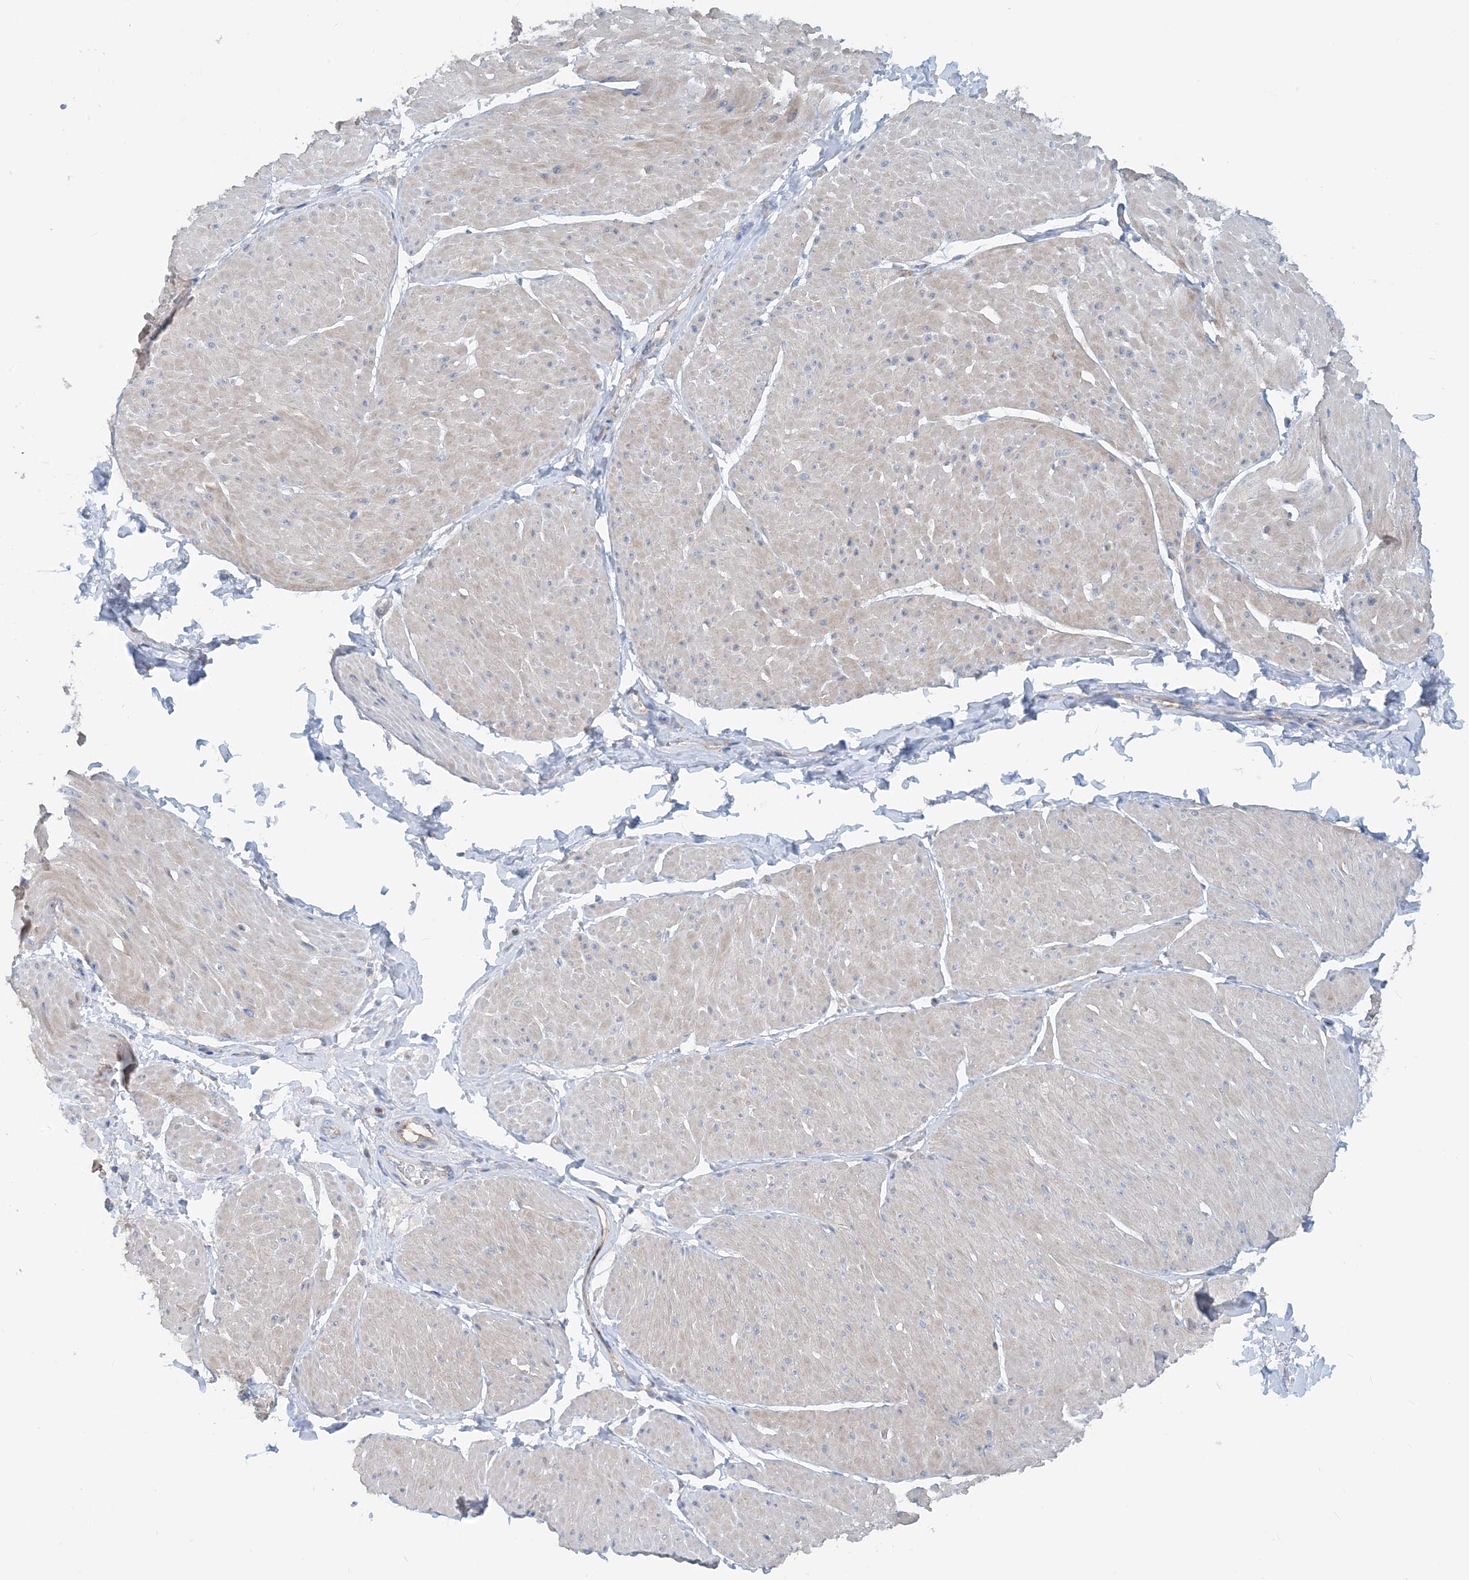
{"staining": {"intensity": "weak", "quantity": "25%-75%", "location": "cytoplasmic/membranous"}, "tissue": "smooth muscle", "cell_type": "Smooth muscle cells", "image_type": "normal", "snomed": [{"axis": "morphology", "description": "Urothelial carcinoma, High grade"}, {"axis": "topography", "description": "Urinary bladder"}], "caption": "High-magnification brightfield microscopy of benign smooth muscle stained with DAB (brown) and counterstained with hematoxylin (blue). smooth muscle cells exhibit weak cytoplasmic/membranous positivity is identified in about25%-75% of cells.", "gene": "PHOSPHO2", "patient": {"sex": "male", "age": 46}}